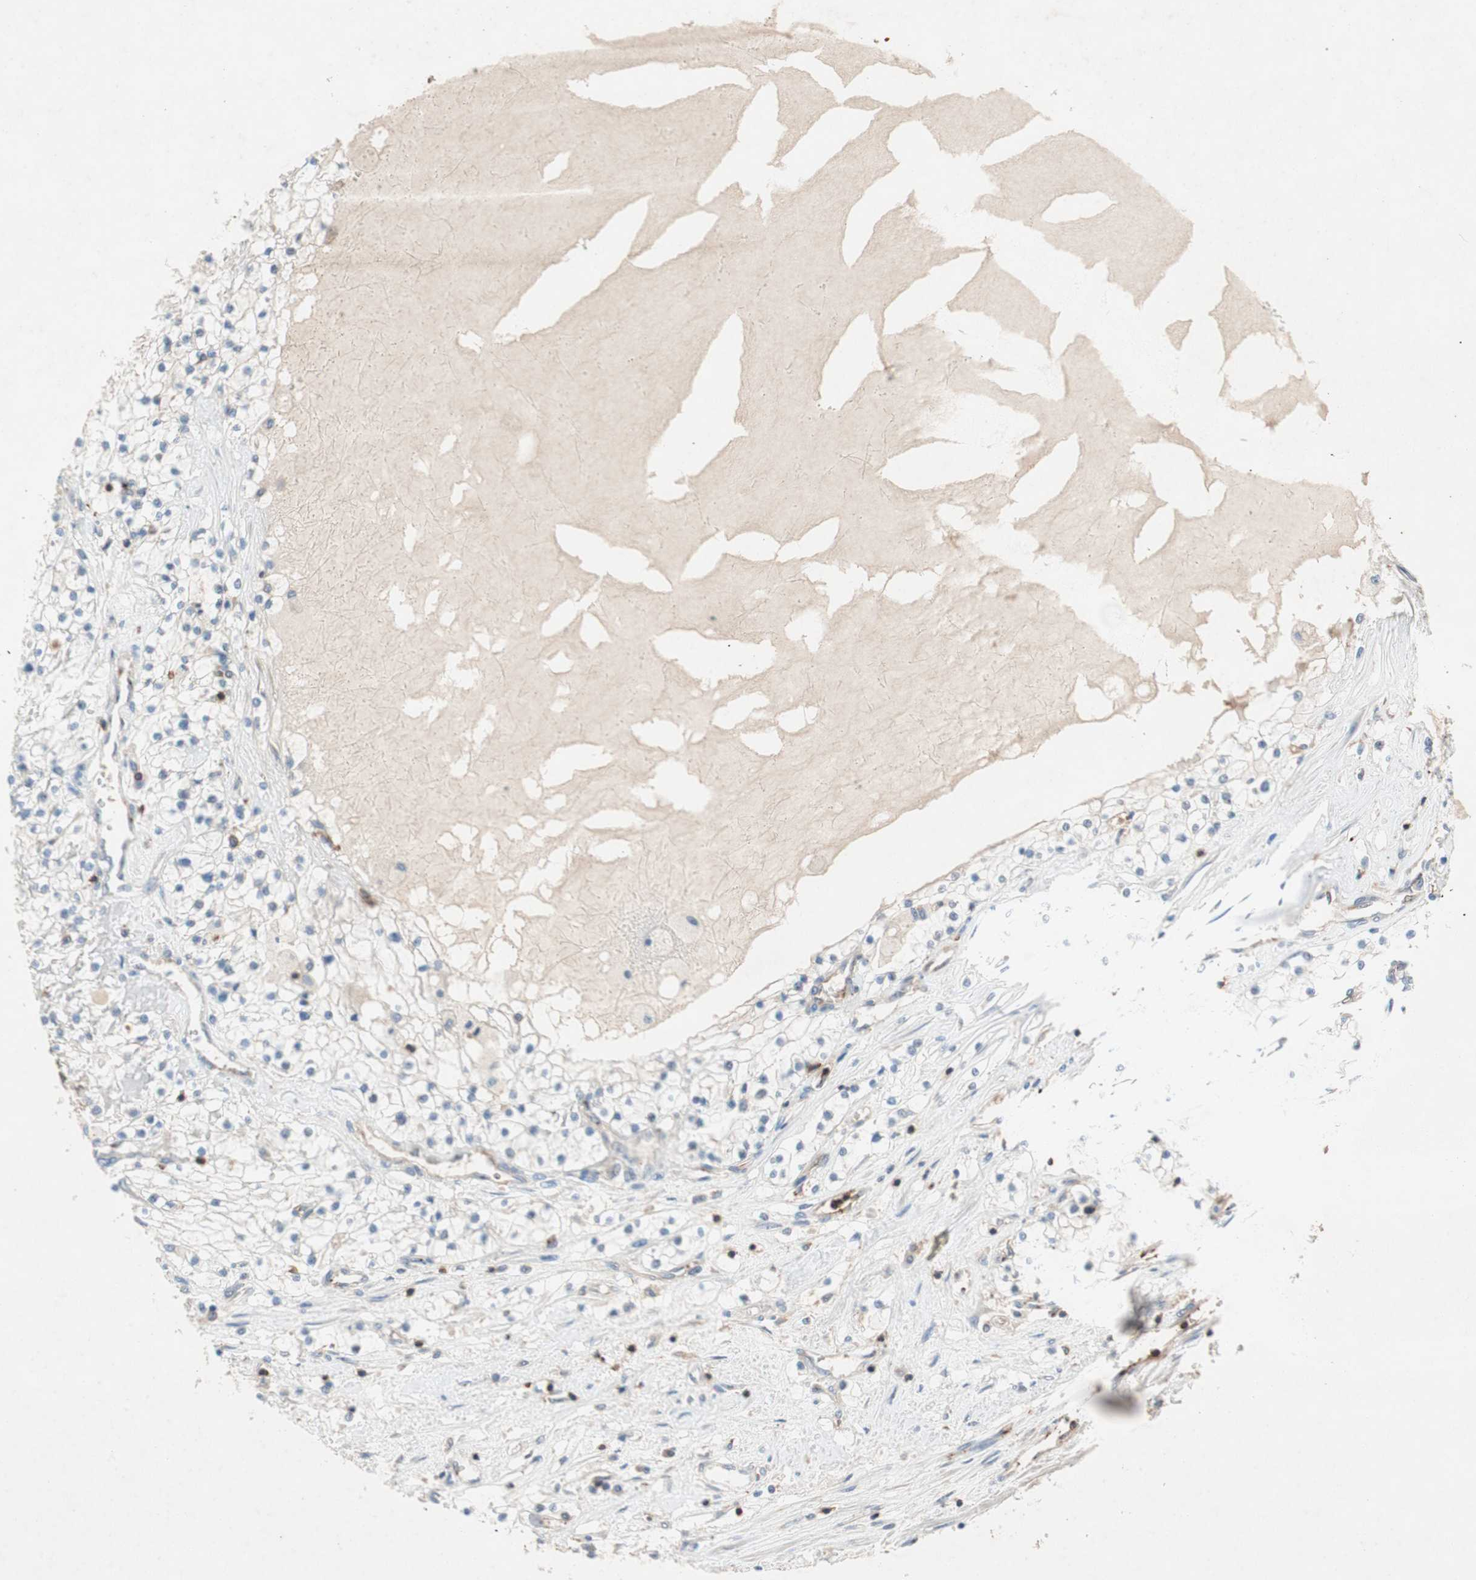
{"staining": {"intensity": "negative", "quantity": "none", "location": "none"}, "tissue": "renal cancer", "cell_type": "Tumor cells", "image_type": "cancer", "snomed": [{"axis": "morphology", "description": "Adenocarcinoma, NOS"}, {"axis": "topography", "description": "Kidney"}], "caption": "IHC image of neoplastic tissue: renal cancer stained with DAB (3,3'-diaminobenzidine) demonstrates no significant protein positivity in tumor cells.", "gene": "GALT", "patient": {"sex": "male", "age": 68}}